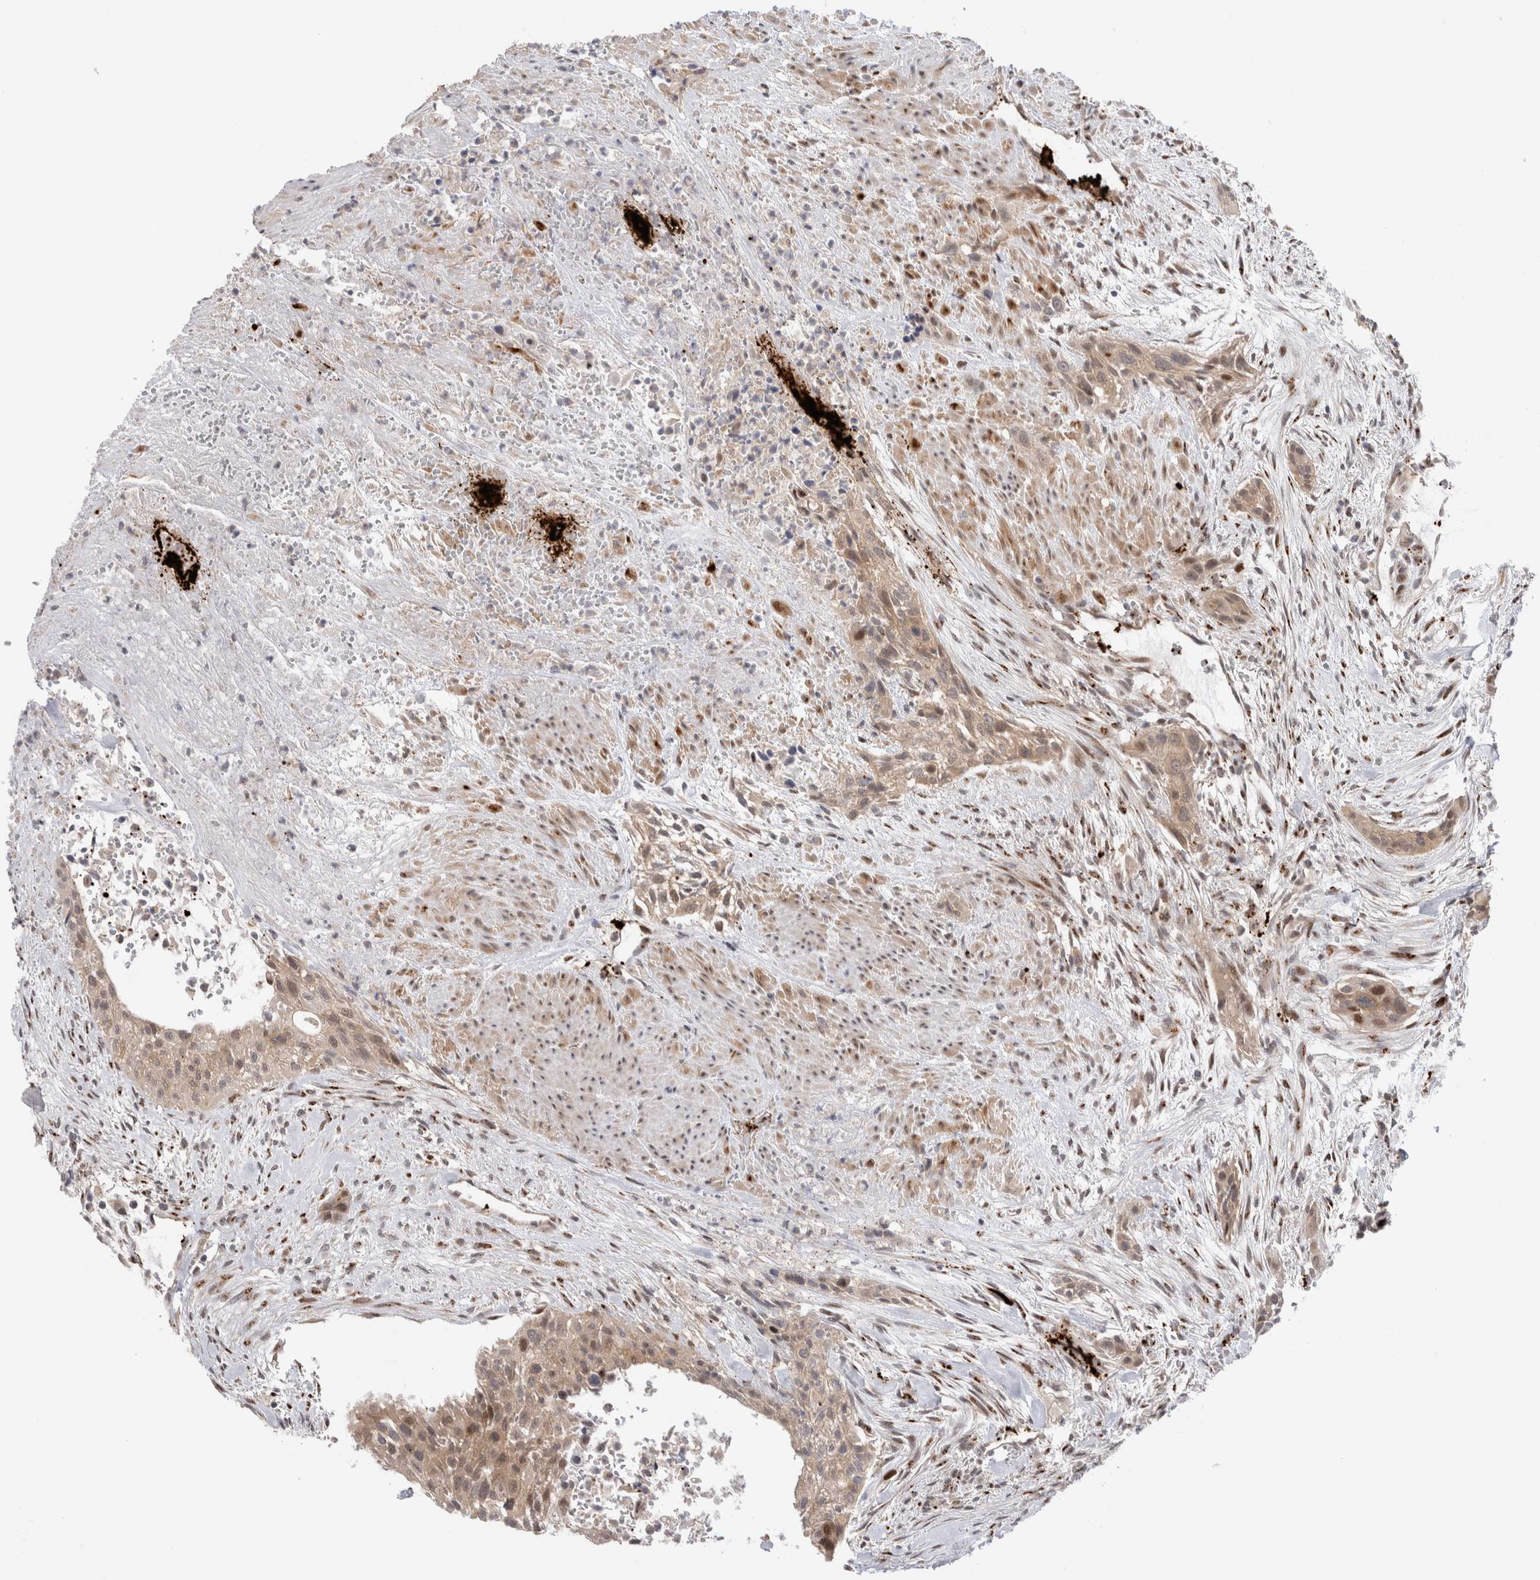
{"staining": {"intensity": "weak", "quantity": ">75%", "location": "cytoplasmic/membranous,nuclear"}, "tissue": "urothelial cancer", "cell_type": "Tumor cells", "image_type": "cancer", "snomed": [{"axis": "morphology", "description": "Urothelial carcinoma, High grade"}, {"axis": "topography", "description": "Urinary bladder"}], "caption": "Weak cytoplasmic/membranous and nuclear positivity is appreciated in about >75% of tumor cells in urothelial carcinoma (high-grade). The staining is performed using DAB brown chromogen to label protein expression. The nuclei are counter-stained blue using hematoxylin.", "gene": "VPS28", "patient": {"sex": "male", "age": 35}}